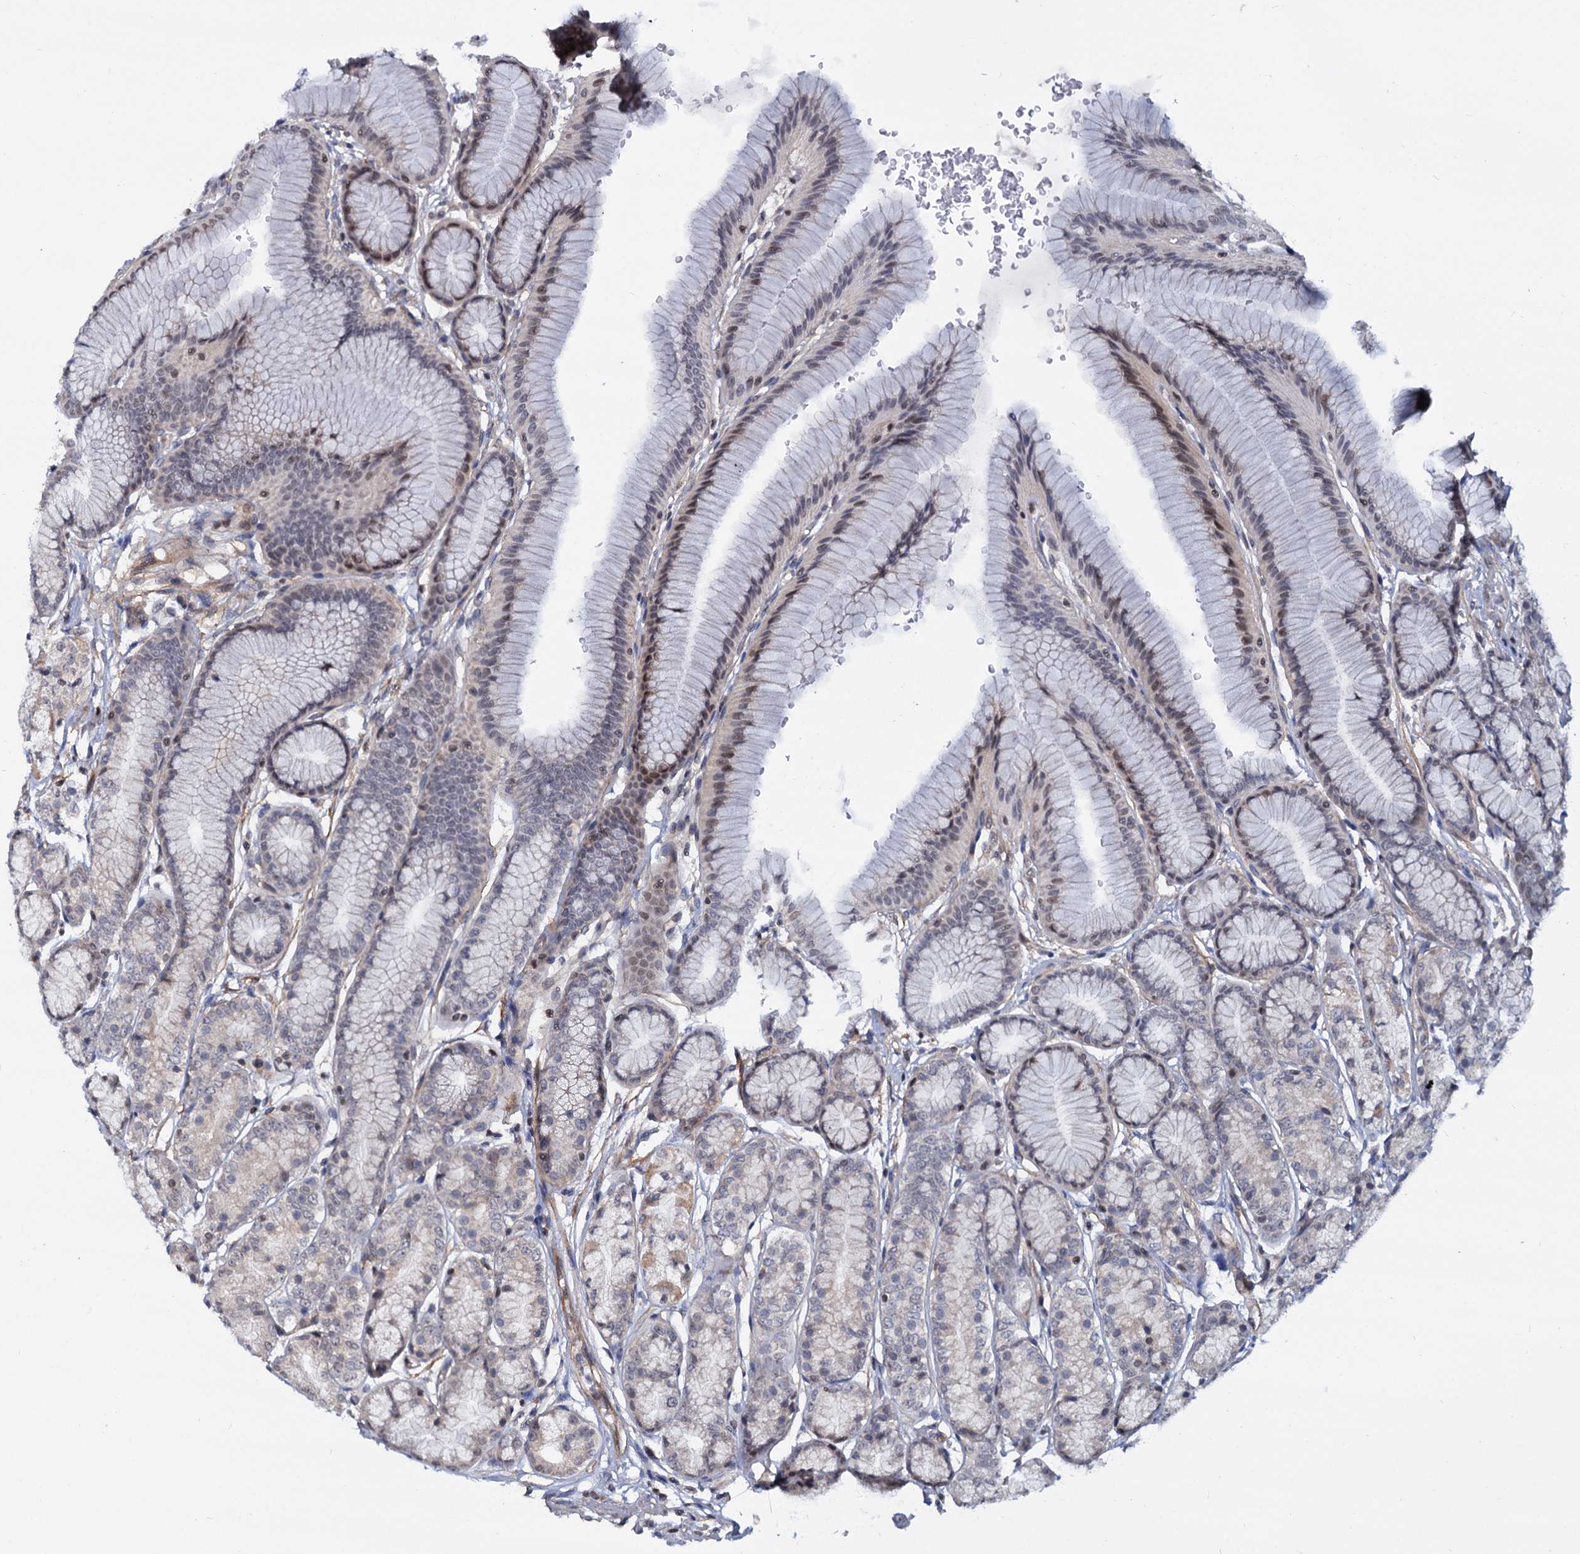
{"staining": {"intensity": "moderate", "quantity": "25%-75%", "location": "cytoplasmic/membranous,nuclear"}, "tissue": "stomach", "cell_type": "Glandular cells", "image_type": "normal", "snomed": [{"axis": "morphology", "description": "Normal tissue, NOS"}, {"axis": "morphology", "description": "Adenocarcinoma, NOS"}, {"axis": "morphology", "description": "Adenocarcinoma, High grade"}, {"axis": "topography", "description": "Stomach, upper"}, {"axis": "topography", "description": "Stomach"}], "caption": "Benign stomach demonstrates moderate cytoplasmic/membranous,nuclear expression in about 25%-75% of glandular cells The staining was performed using DAB (3,3'-diaminobenzidine) to visualize the protein expression in brown, while the nuclei were stained in blue with hematoxylin (Magnification: 20x)..", "gene": "UBLCP1", "patient": {"sex": "female", "age": 65}}